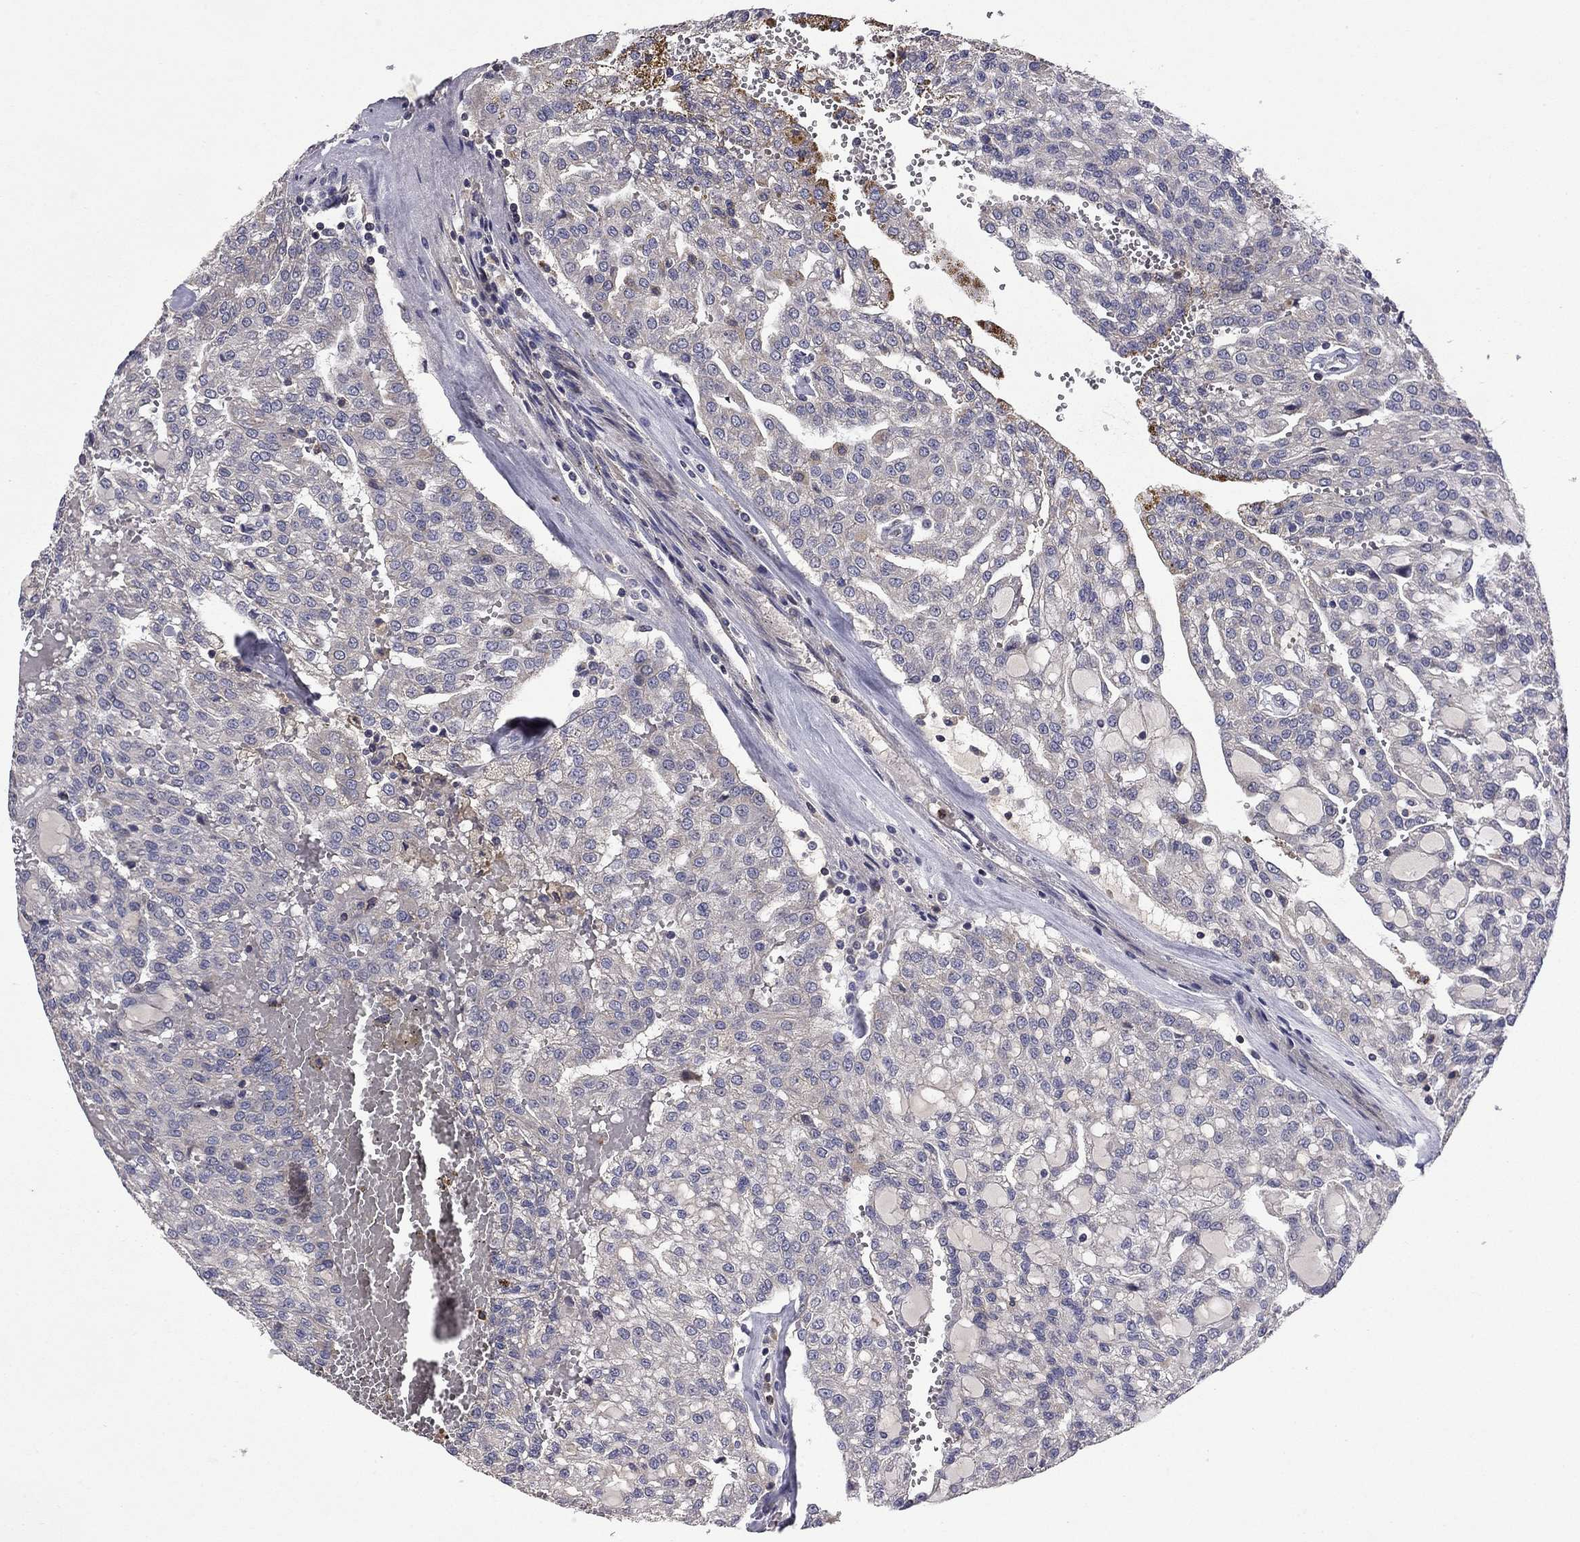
{"staining": {"intensity": "negative", "quantity": "none", "location": "none"}, "tissue": "renal cancer", "cell_type": "Tumor cells", "image_type": "cancer", "snomed": [{"axis": "morphology", "description": "Adenocarcinoma, NOS"}, {"axis": "topography", "description": "Kidney"}], "caption": "The image shows no staining of tumor cells in adenocarcinoma (renal).", "gene": "CEACAM7", "patient": {"sex": "male", "age": 63}}